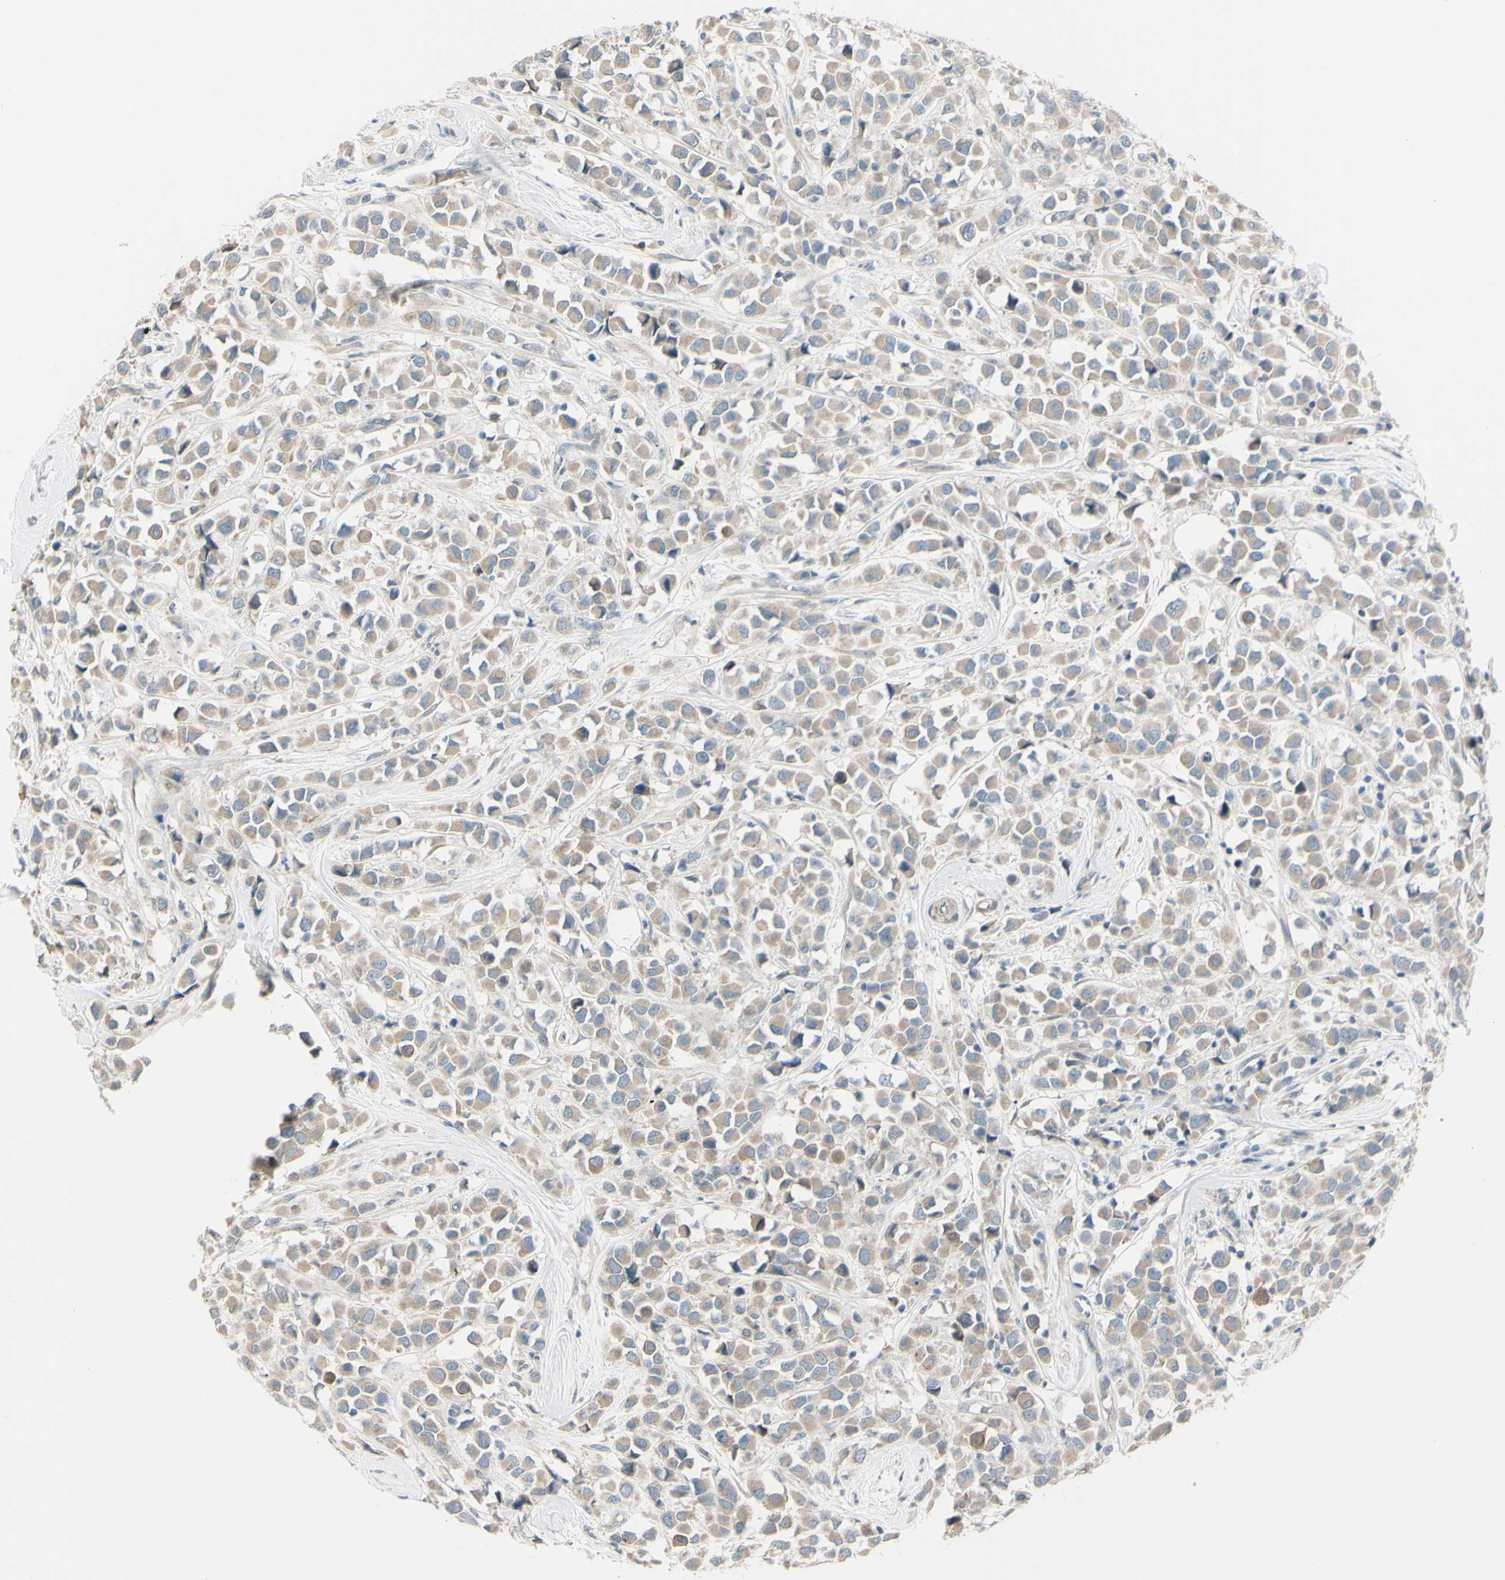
{"staining": {"intensity": "moderate", "quantity": "<25%", "location": "cytoplasmic/membranous"}, "tissue": "breast cancer", "cell_type": "Tumor cells", "image_type": "cancer", "snomed": [{"axis": "morphology", "description": "Duct carcinoma"}, {"axis": "topography", "description": "Breast"}], "caption": "Intraductal carcinoma (breast) stained for a protein (brown) shows moderate cytoplasmic/membranous positive staining in approximately <25% of tumor cells.", "gene": "LRRK1", "patient": {"sex": "female", "age": 61}}